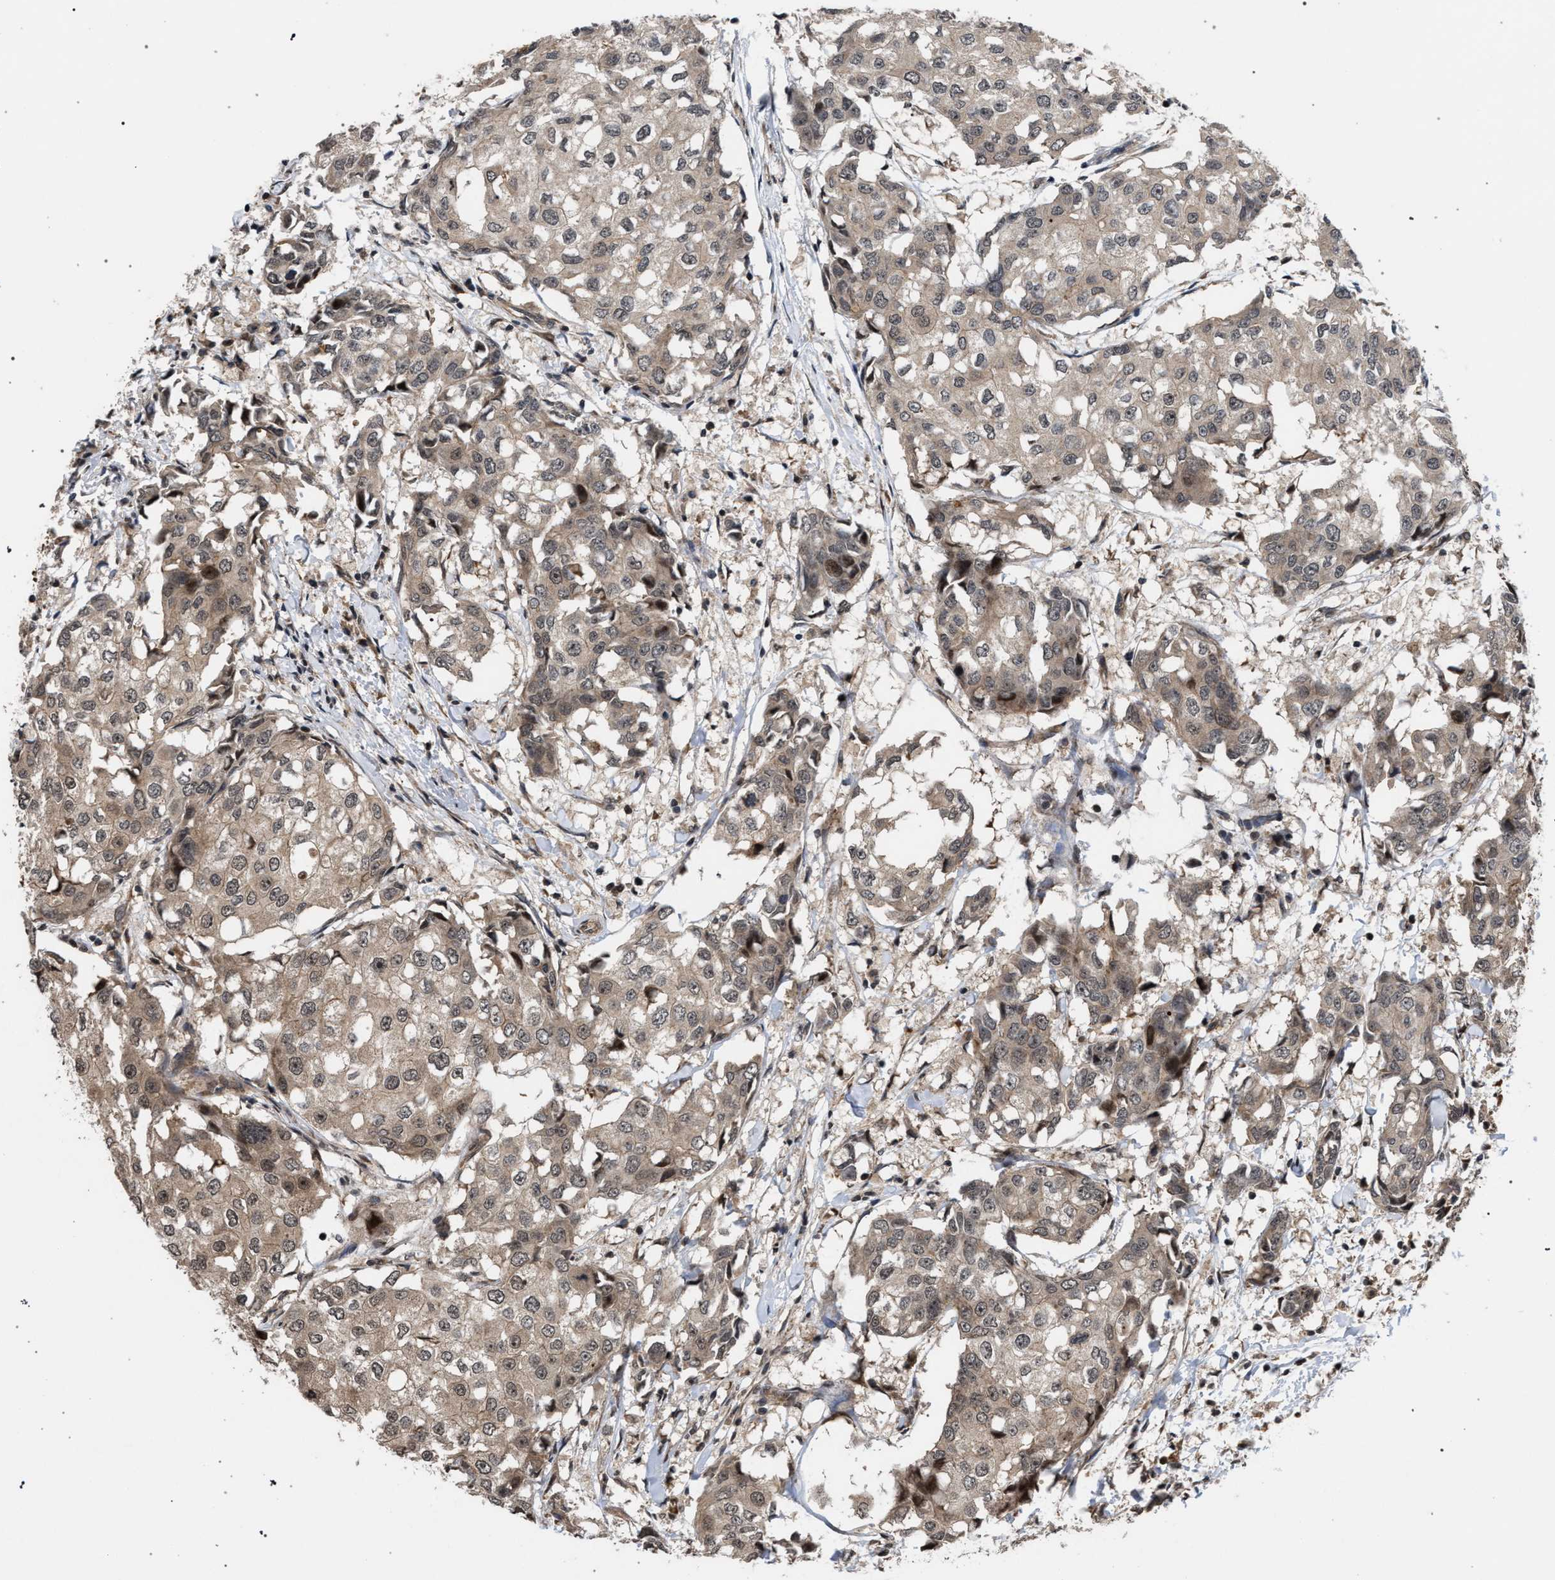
{"staining": {"intensity": "weak", "quantity": ">75%", "location": "cytoplasmic/membranous"}, "tissue": "breast cancer", "cell_type": "Tumor cells", "image_type": "cancer", "snomed": [{"axis": "morphology", "description": "Duct carcinoma"}, {"axis": "topography", "description": "Breast"}], "caption": "Tumor cells exhibit low levels of weak cytoplasmic/membranous positivity in about >75% of cells in human breast cancer.", "gene": "IRAK4", "patient": {"sex": "female", "age": 27}}